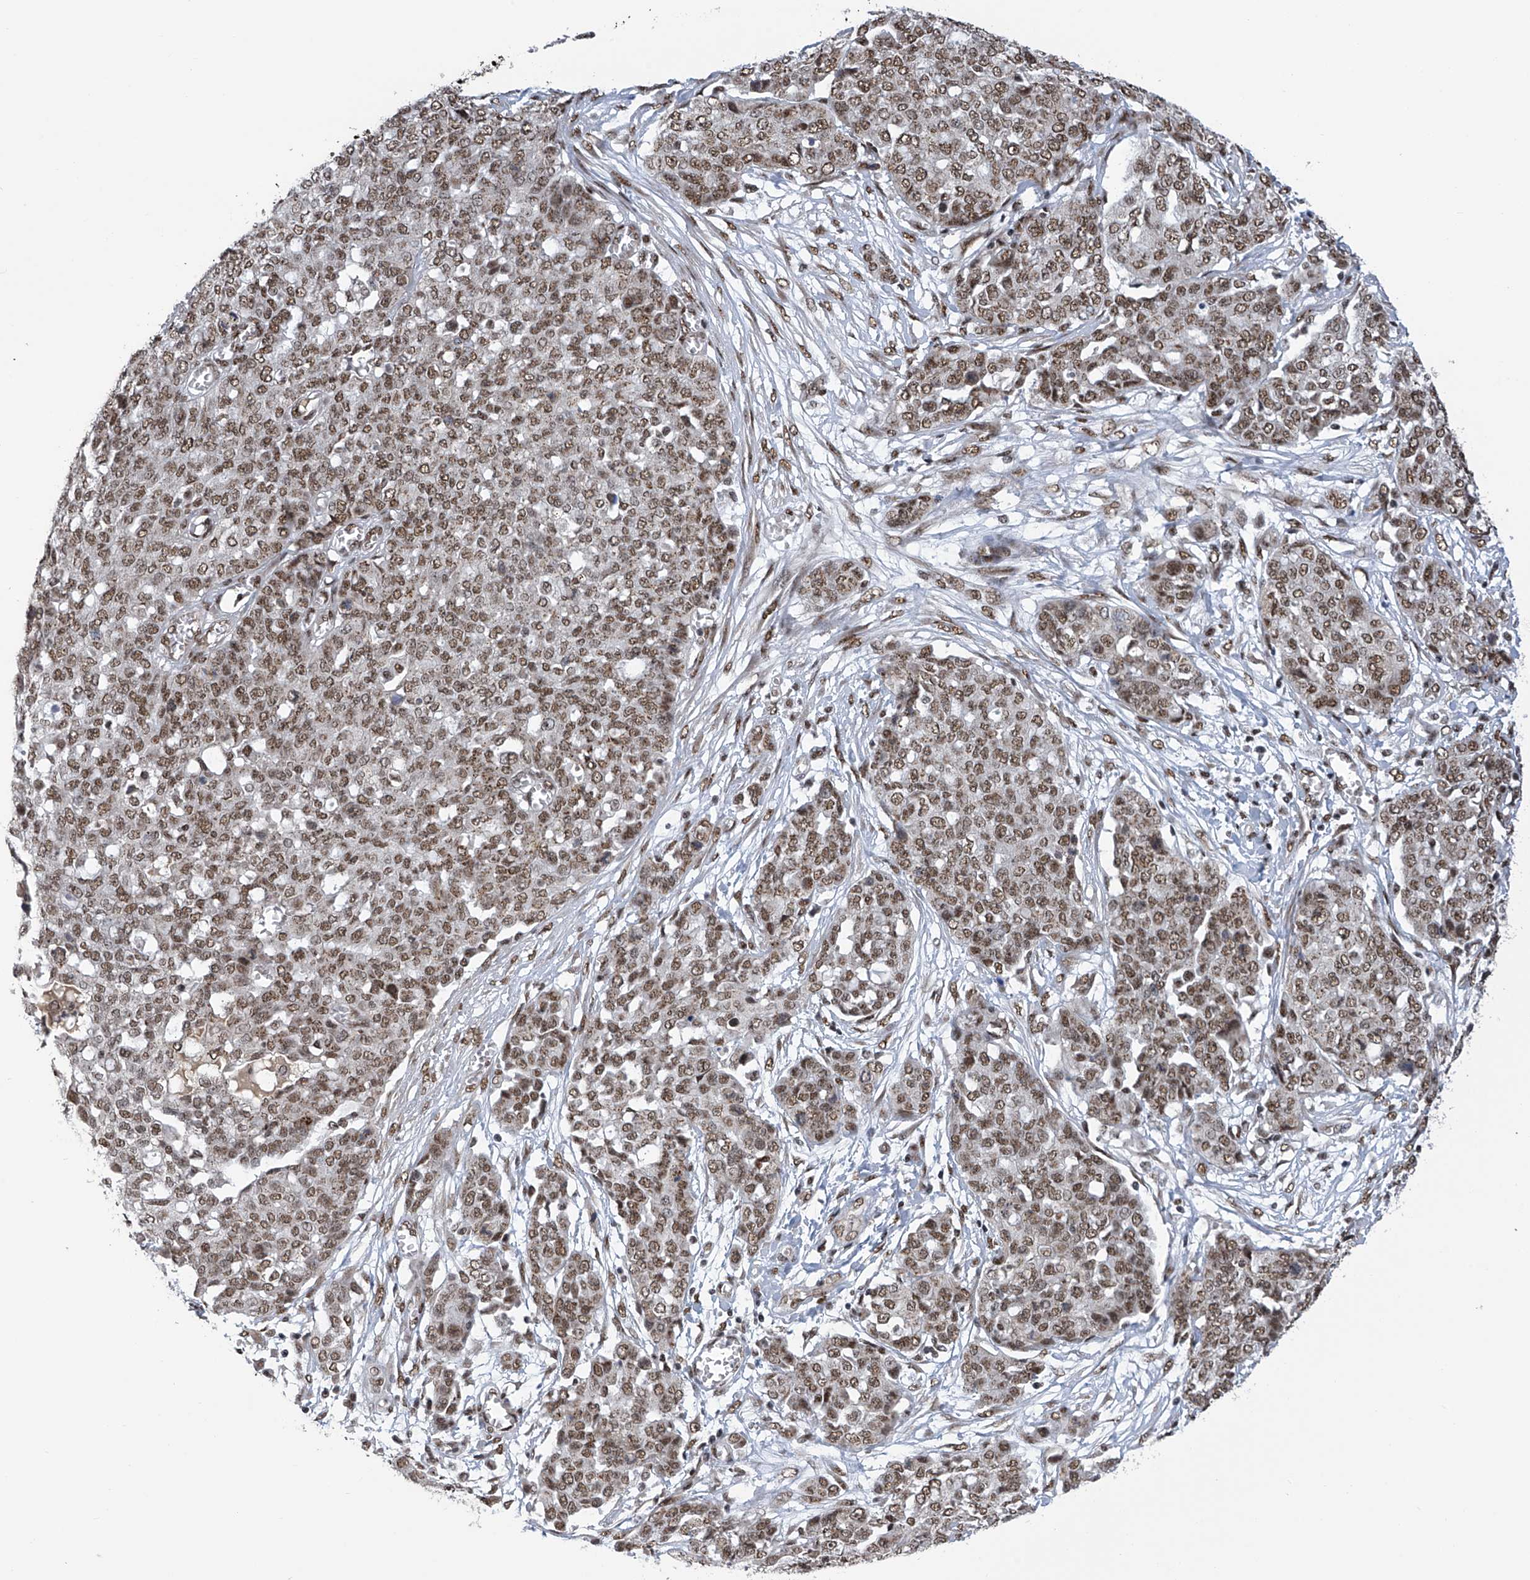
{"staining": {"intensity": "moderate", "quantity": ">75%", "location": "nuclear"}, "tissue": "ovarian cancer", "cell_type": "Tumor cells", "image_type": "cancer", "snomed": [{"axis": "morphology", "description": "Cystadenocarcinoma, serous, NOS"}, {"axis": "topography", "description": "Soft tissue"}, {"axis": "topography", "description": "Ovary"}], "caption": "High-power microscopy captured an IHC photomicrograph of ovarian cancer (serous cystadenocarcinoma), revealing moderate nuclear positivity in approximately >75% of tumor cells.", "gene": "APLF", "patient": {"sex": "female", "age": 57}}